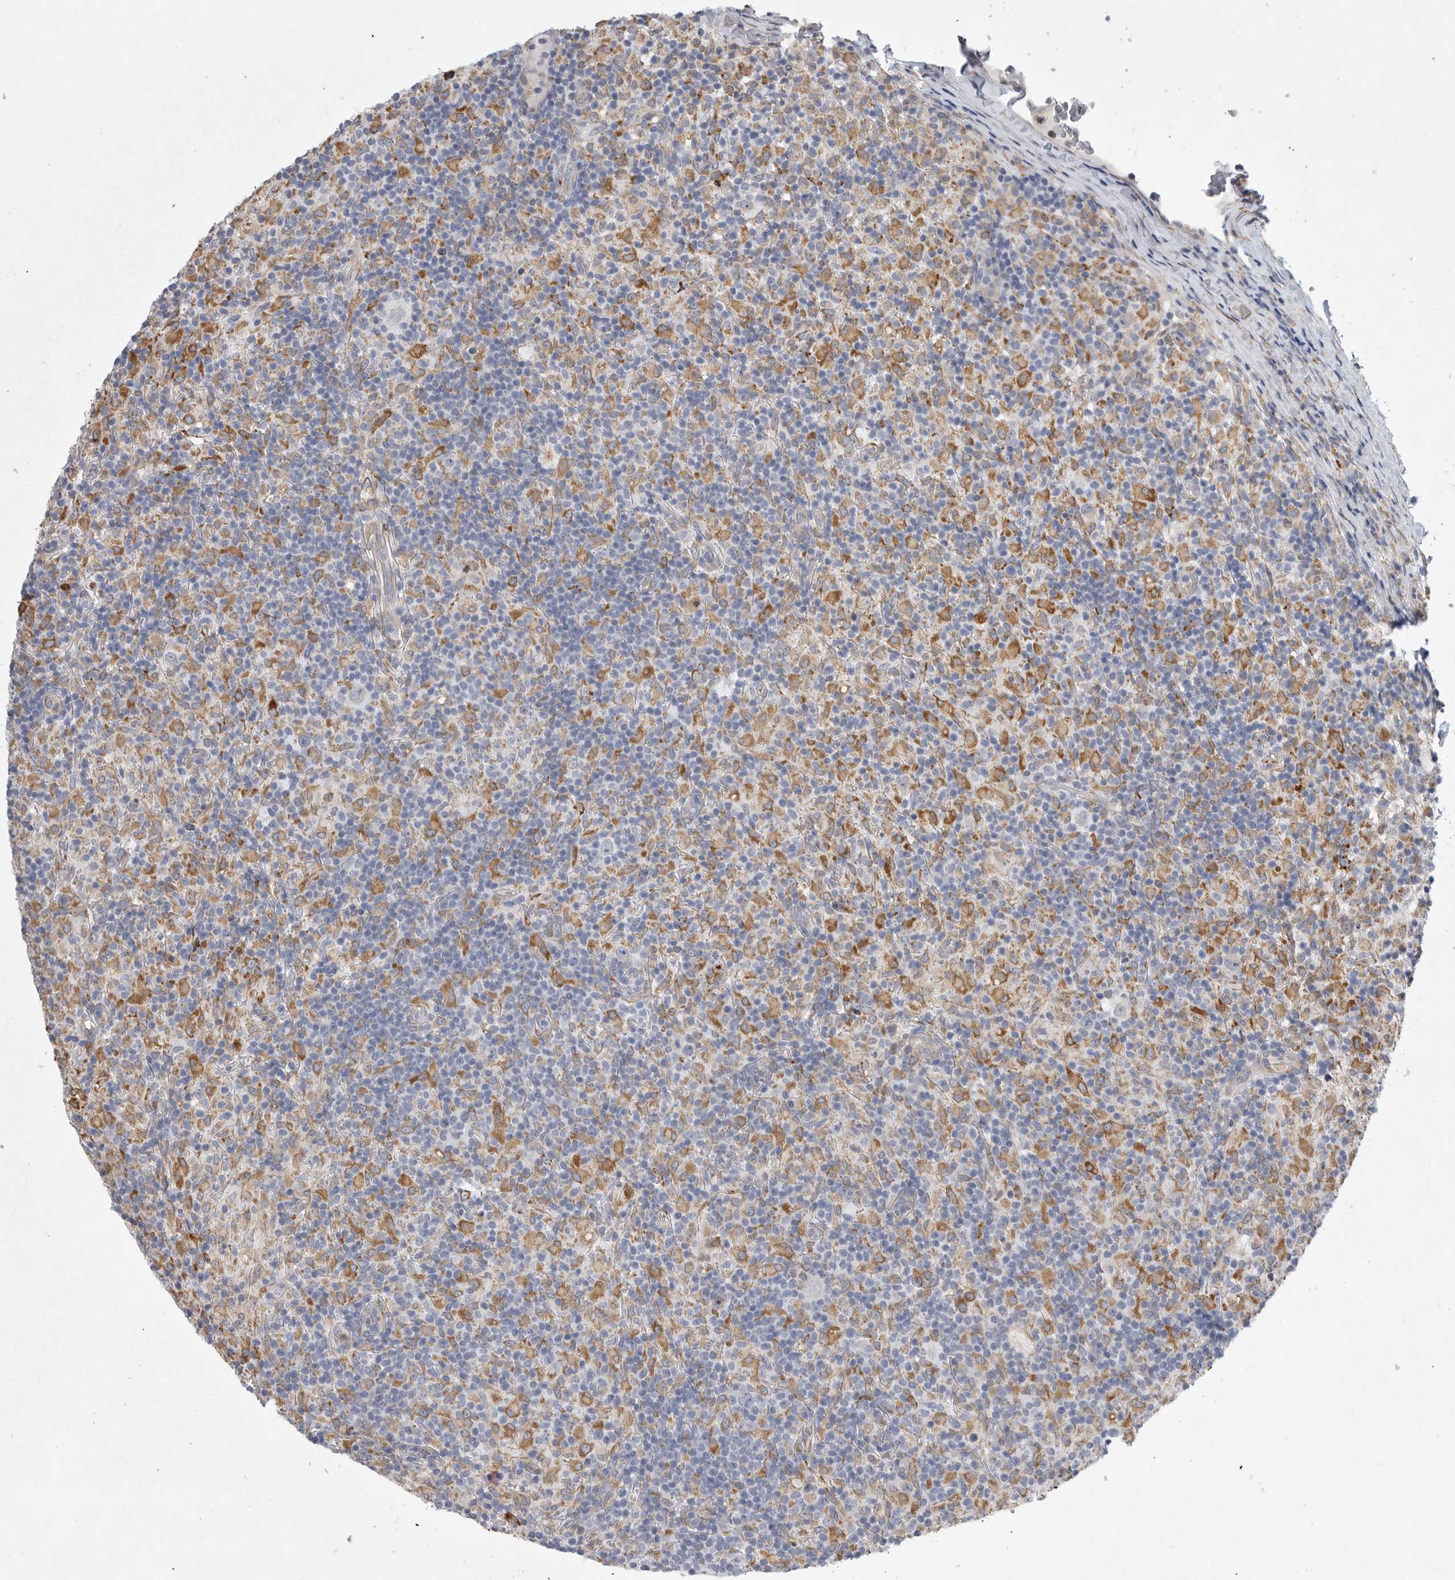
{"staining": {"intensity": "negative", "quantity": "none", "location": "none"}, "tissue": "lymphoma", "cell_type": "Tumor cells", "image_type": "cancer", "snomed": [{"axis": "morphology", "description": "Hodgkin's disease, NOS"}, {"axis": "topography", "description": "Lymph node"}], "caption": "IHC of Hodgkin's disease shows no positivity in tumor cells.", "gene": "MINPP1", "patient": {"sex": "male", "age": 70}}